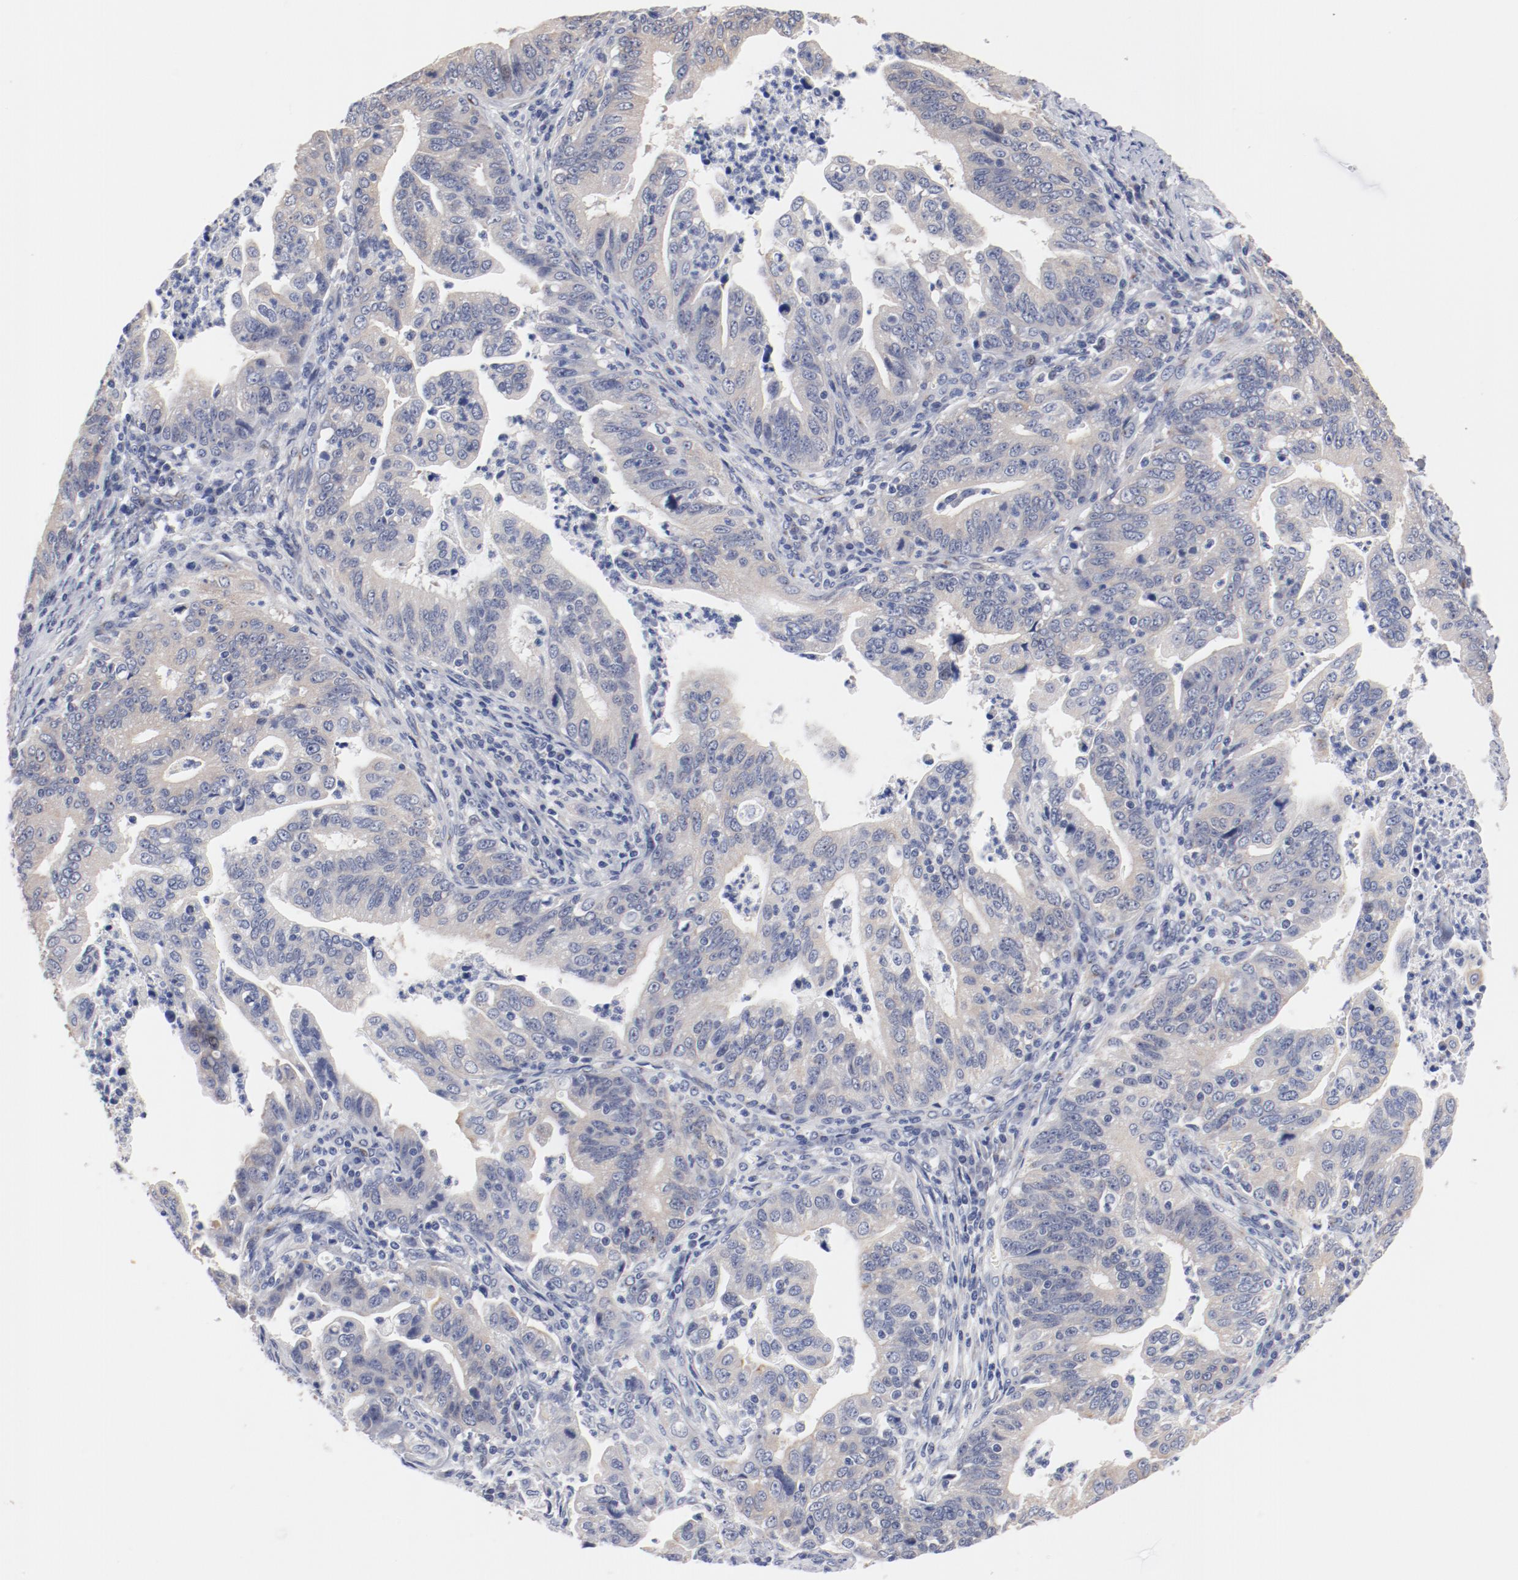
{"staining": {"intensity": "negative", "quantity": "none", "location": "none"}, "tissue": "stomach cancer", "cell_type": "Tumor cells", "image_type": "cancer", "snomed": [{"axis": "morphology", "description": "Adenocarcinoma, NOS"}, {"axis": "topography", "description": "Stomach, upper"}], "caption": "IHC photomicrograph of neoplastic tissue: adenocarcinoma (stomach) stained with DAB exhibits no significant protein positivity in tumor cells. The staining is performed using DAB (3,3'-diaminobenzidine) brown chromogen with nuclei counter-stained in using hematoxylin.", "gene": "GPR143", "patient": {"sex": "female", "age": 50}}